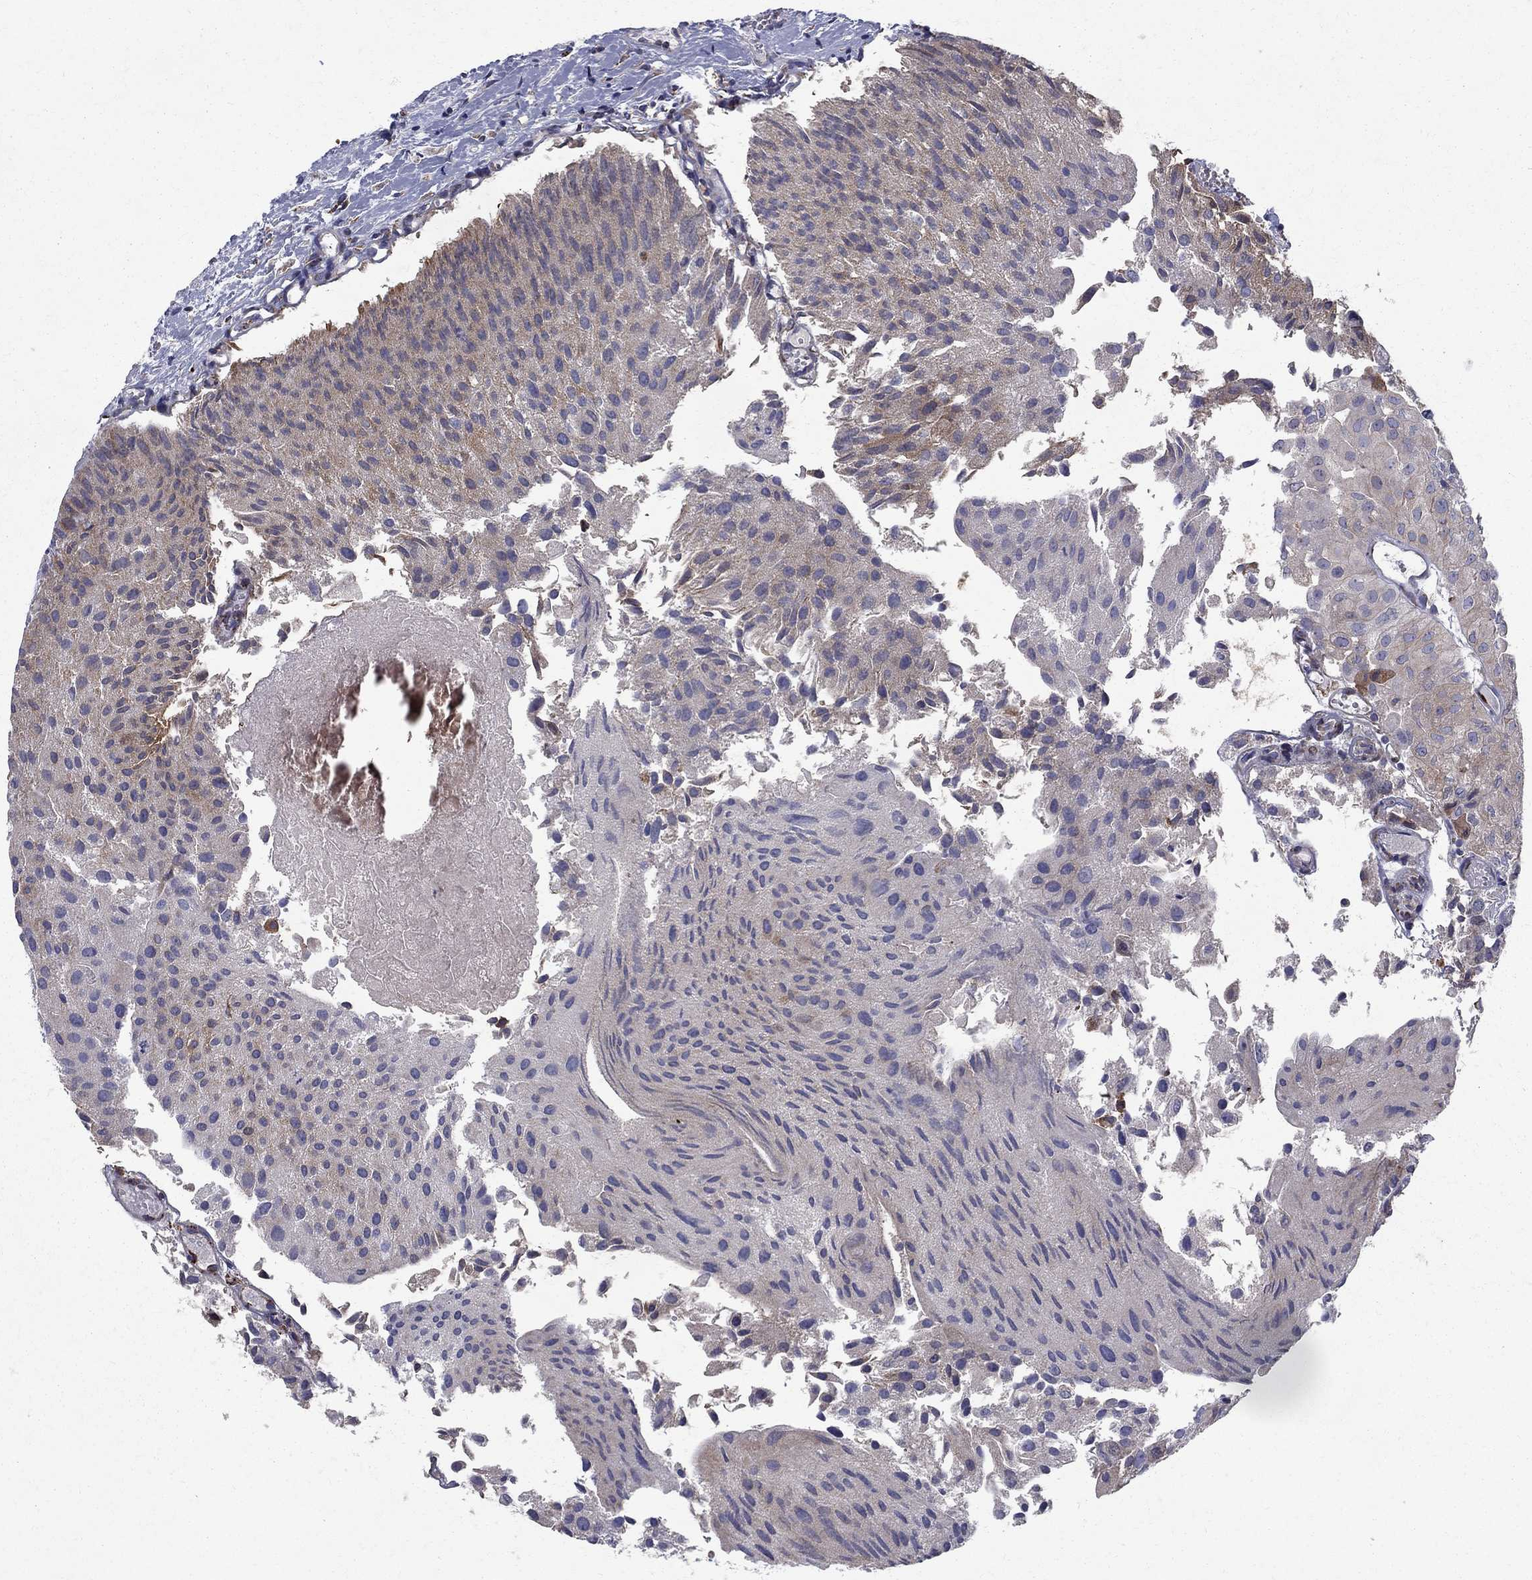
{"staining": {"intensity": "moderate", "quantity": "<25%", "location": "cytoplasmic/membranous"}, "tissue": "urothelial cancer", "cell_type": "Tumor cells", "image_type": "cancer", "snomed": [{"axis": "morphology", "description": "Urothelial carcinoma, Low grade"}, {"axis": "topography", "description": "Urinary bladder"}], "caption": "Human urothelial cancer stained with a protein marker displays moderate staining in tumor cells.", "gene": "CAB39L", "patient": {"sex": "female", "age": 78}}